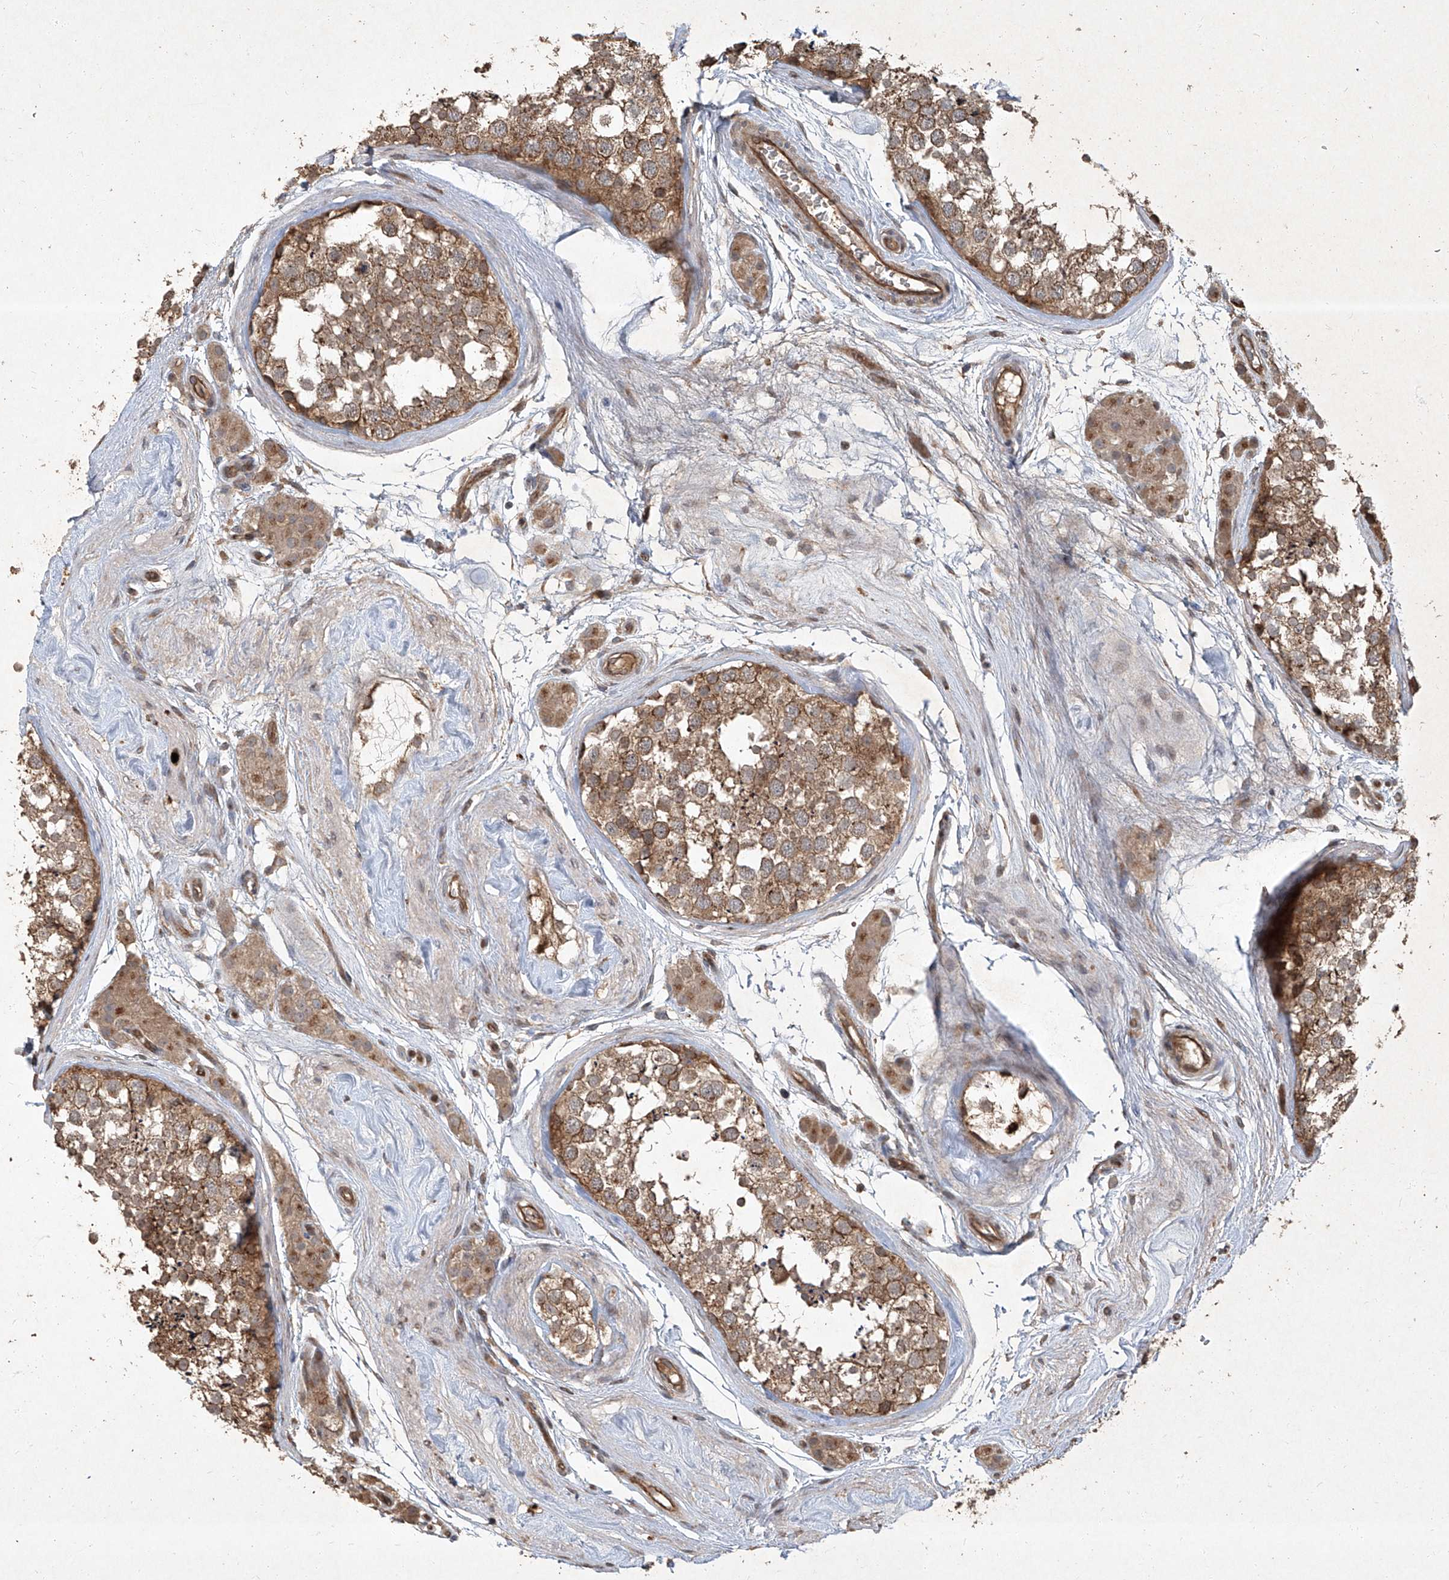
{"staining": {"intensity": "moderate", "quantity": ">75%", "location": "cytoplasmic/membranous"}, "tissue": "testis", "cell_type": "Cells in seminiferous ducts", "image_type": "normal", "snomed": [{"axis": "morphology", "description": "Normal tissue, NOS"}, {"axis": "topography", "description": "Testis"}], "caption": "DAB (3,3'-diaminobenzidine) immunohistochemical staining of normal human testis reveals moderate cytoplasmic/membranous protein expression in approximately >75% of cells in seminiferous ducts. The staining was performed using DAB (3,3'-diaminobenzidine), with brown indicating positive protein expression. Nuclei are stained blue with hematoxylin.", "gene": "CCN1", "patient": {"sex": "male", "age": 56}}